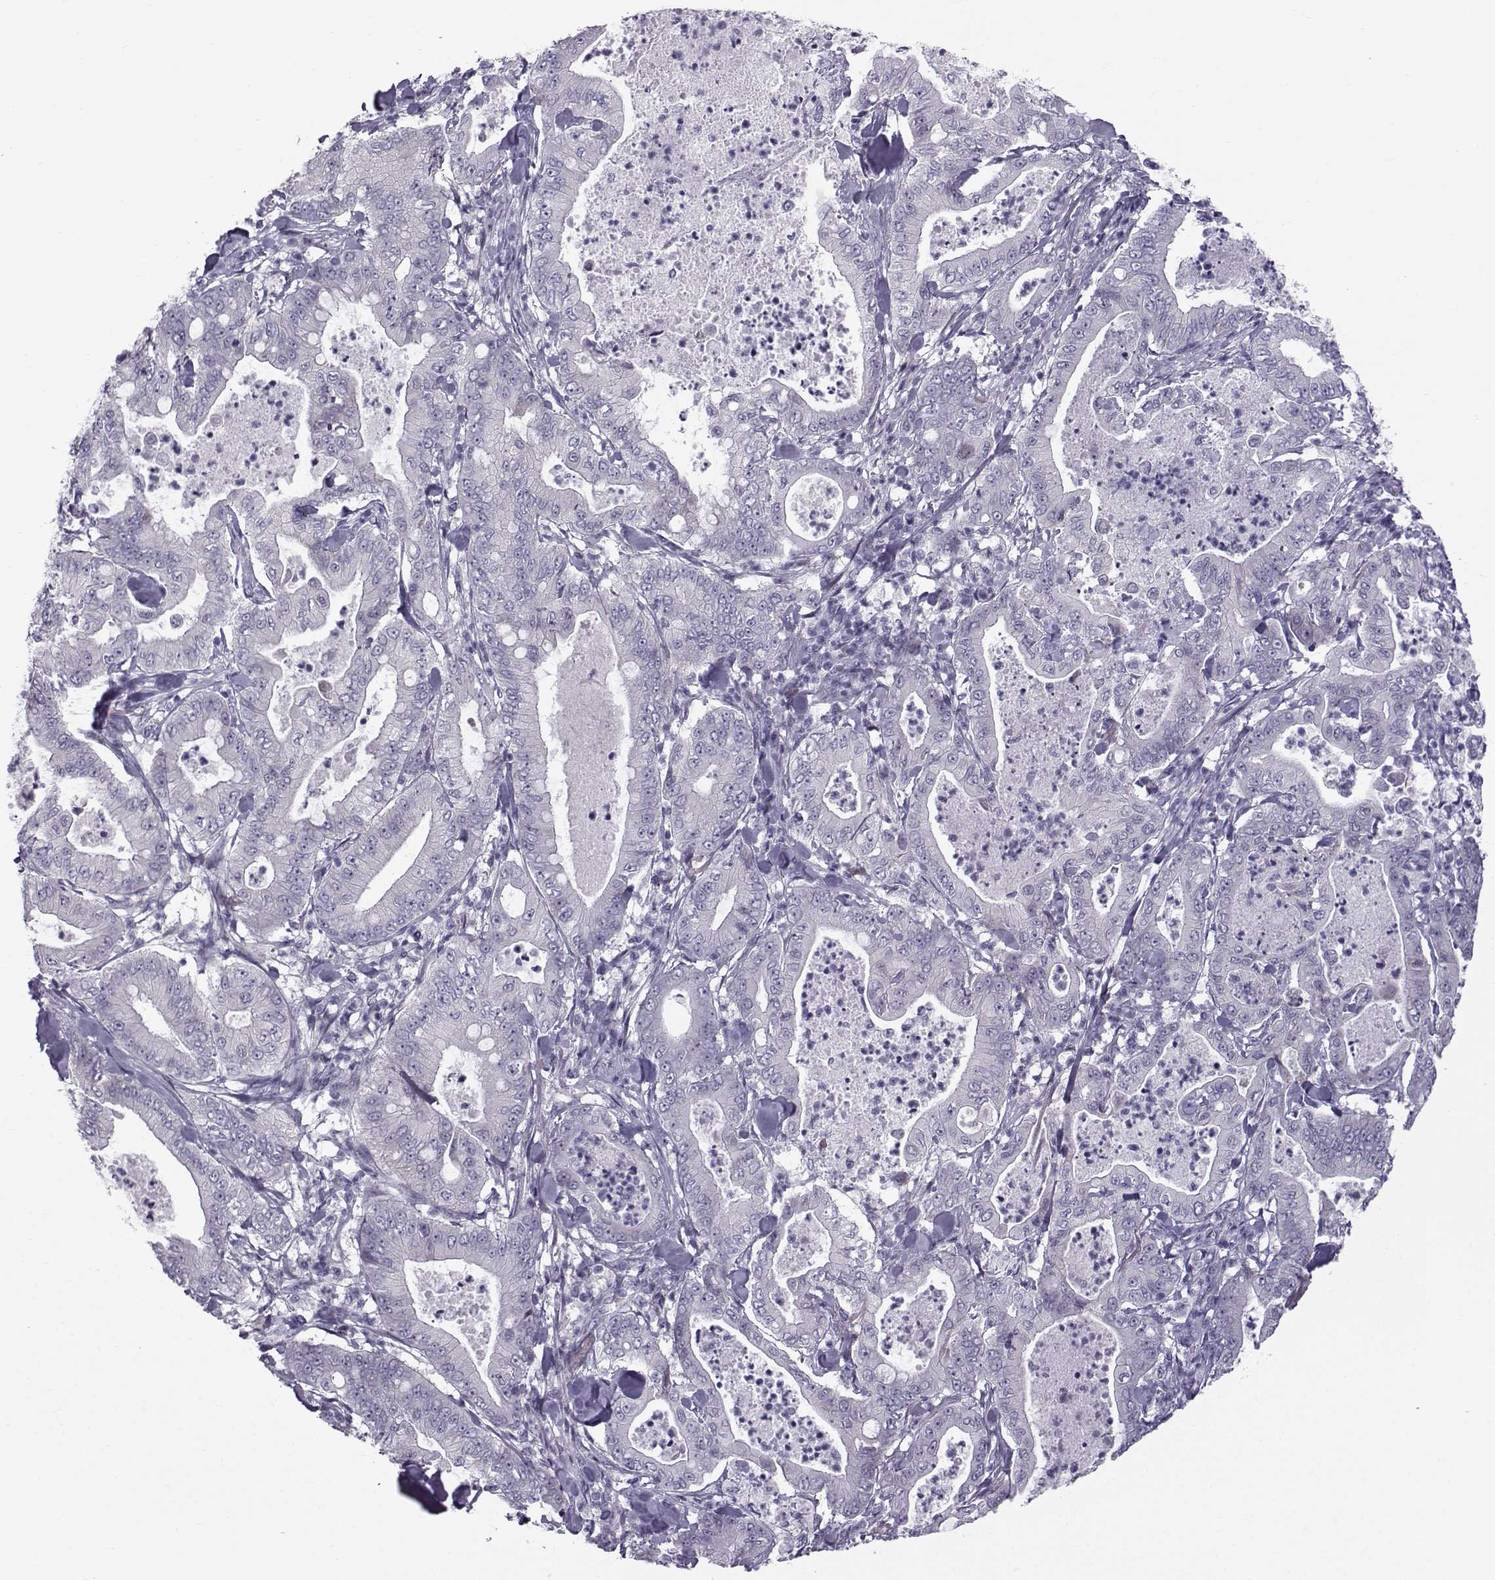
{"staining": {"intensity": "negative", "quantity": "none", "location": "none"}, "tissue": "pancreatic cancer", "cell_type": "Tumor cells", "image_type": "cancer", "snomed": [{"axis": "morphology", "description": "Adenocarcinoma, NOS"}, {"axis": "topography", "description": "Pancreas"}], "caption": "The image exhibits no staining of tumor cells in pancreatic cancer.", "gene": "DMRT3", "patient": {"sex": "male", "age": 71}}